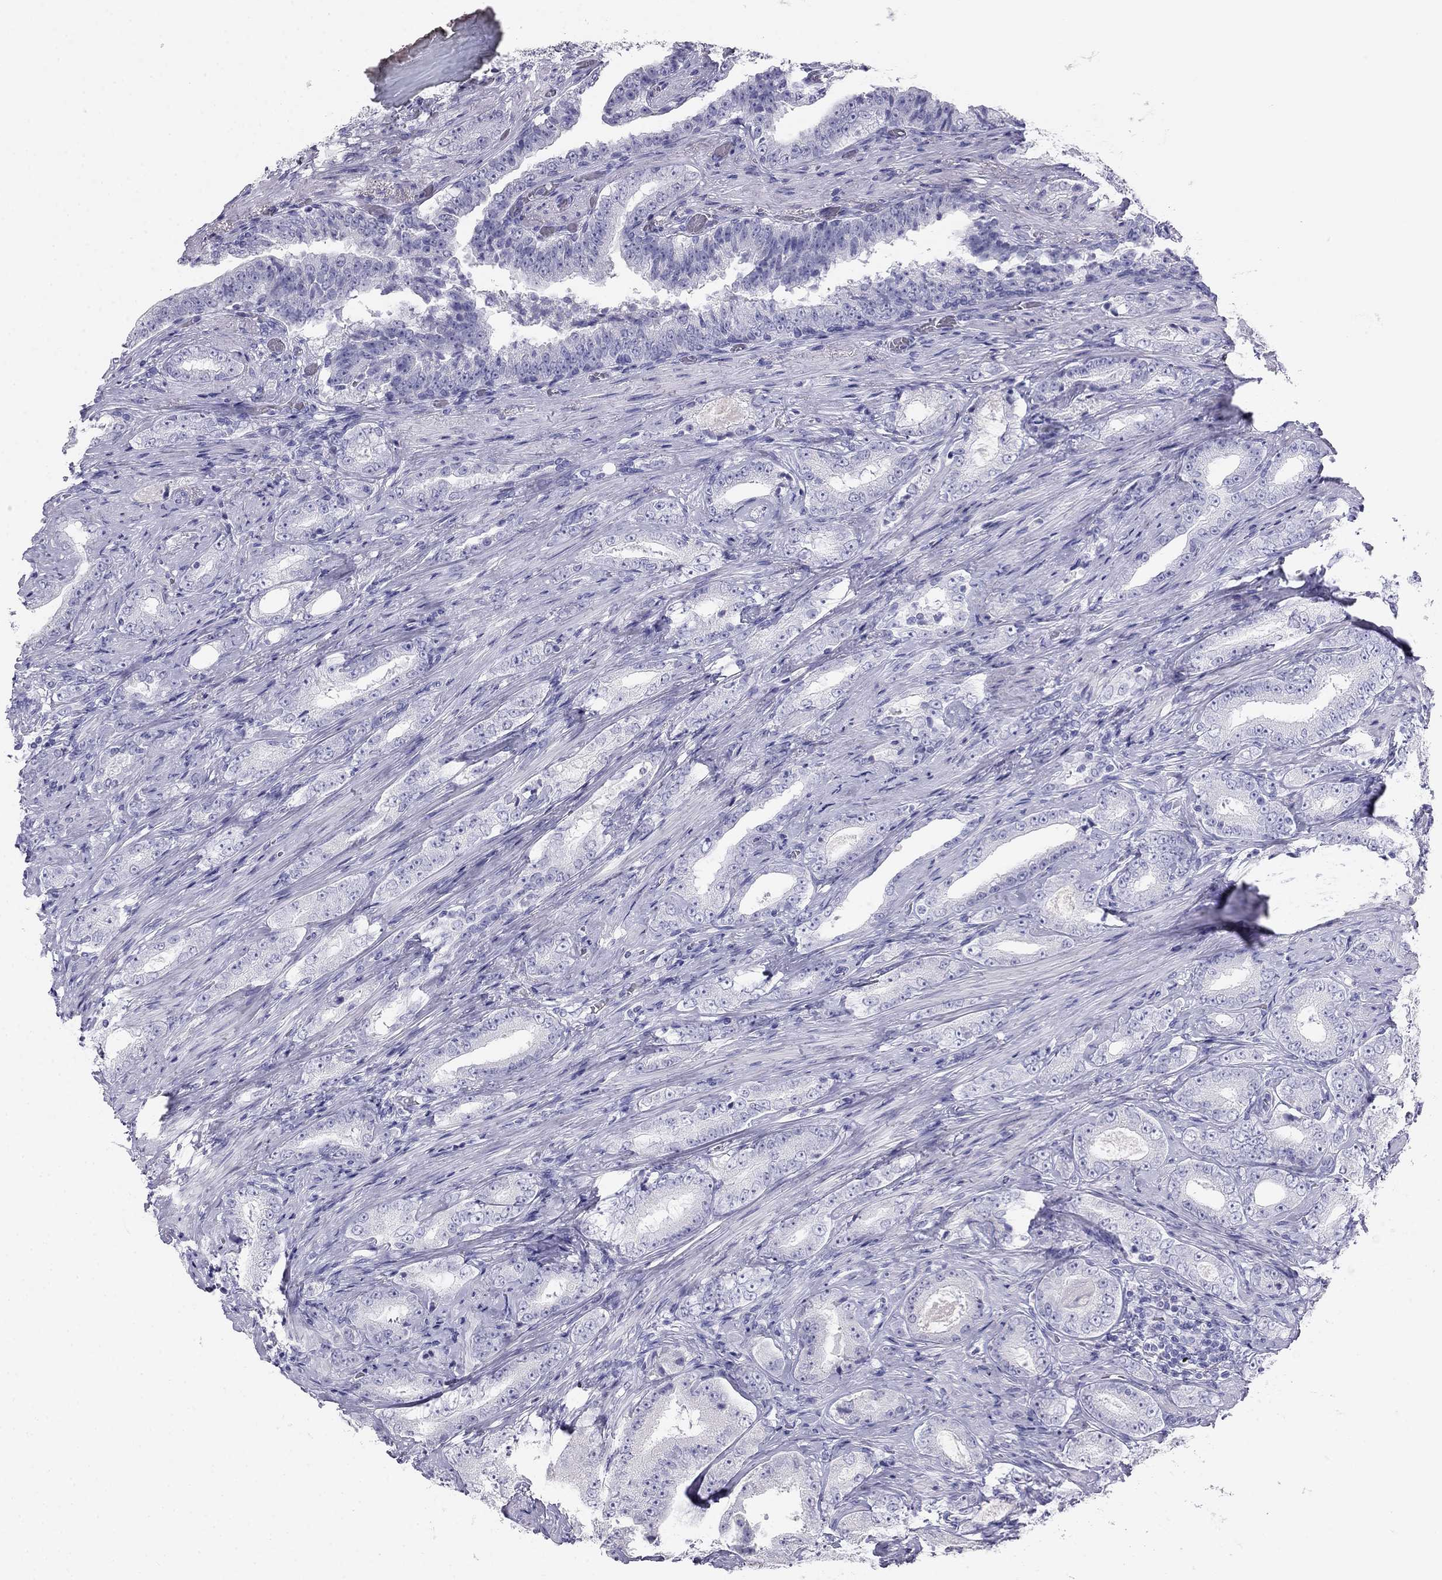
{"staining": {"intensity": "negative", "quantity": "none", "location": "none"}, "tissue": "prostate cancer", "cell_type": "Tumor cells", "image_type": "cancer", "snomed": [{"axis": "morphology", "description": "Adenocarcinoma, Low grade"}, {"axis": "topography", "description": "Prostate and seminal vesicle, NOS"}], "caption": "Photomicrograph shows no significant protein staining in tumor cells of prostate cancer (low-grade adenocarcinoma).", "gene": "KLRG1", "patient": {"sex": "male", "age": 61}}